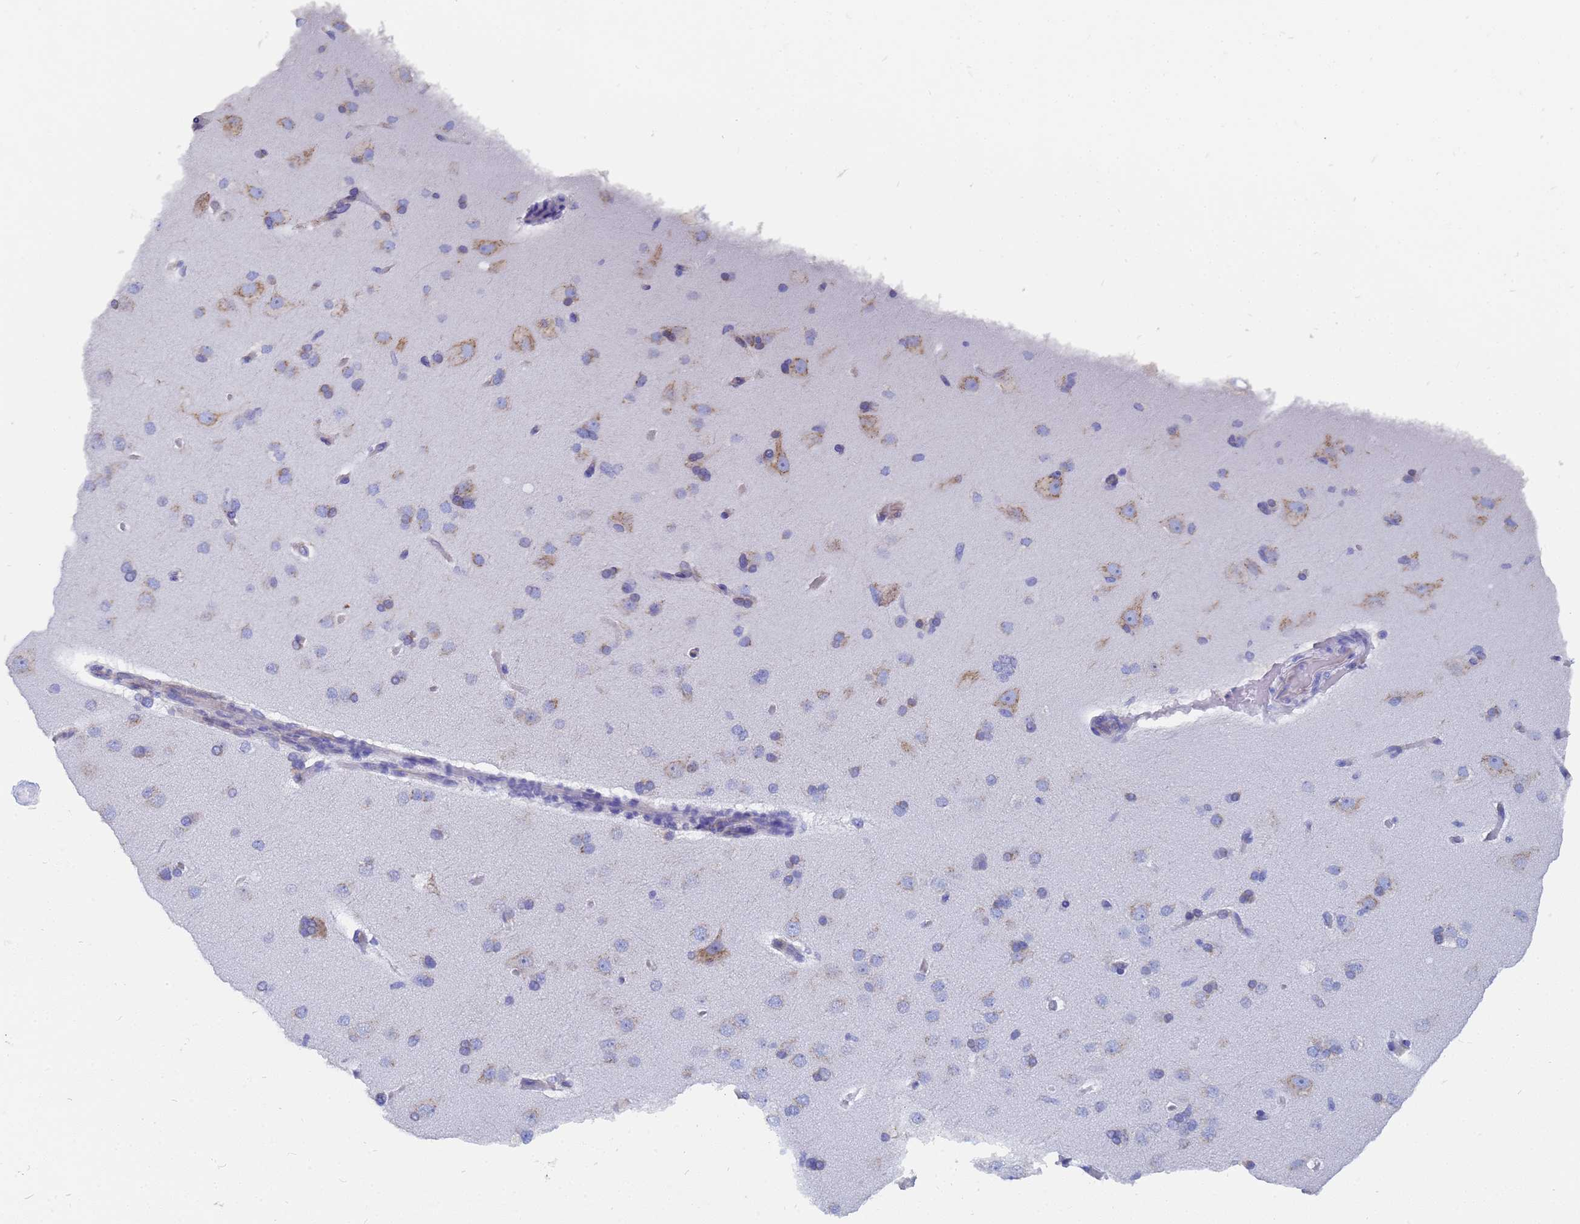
{"staining": {"intensity": "negative", "quantity": "none", "location": "none"}, "tissue": "cerebral cortex", "cell_type": "Endothelial cells", "image_type": "normal", "snomed": [{"axis": "morphology", "description": "Normal tissue, NOS"}, {"axis": "topography", "description": "Cerebral cortex"}], "caption": "This is an IHC micrograph of normal cerebral cortex. There is no staining in endothelial cells.", "gene": "TM4SF4", "patient": {"sex": "male", "age": 62}}